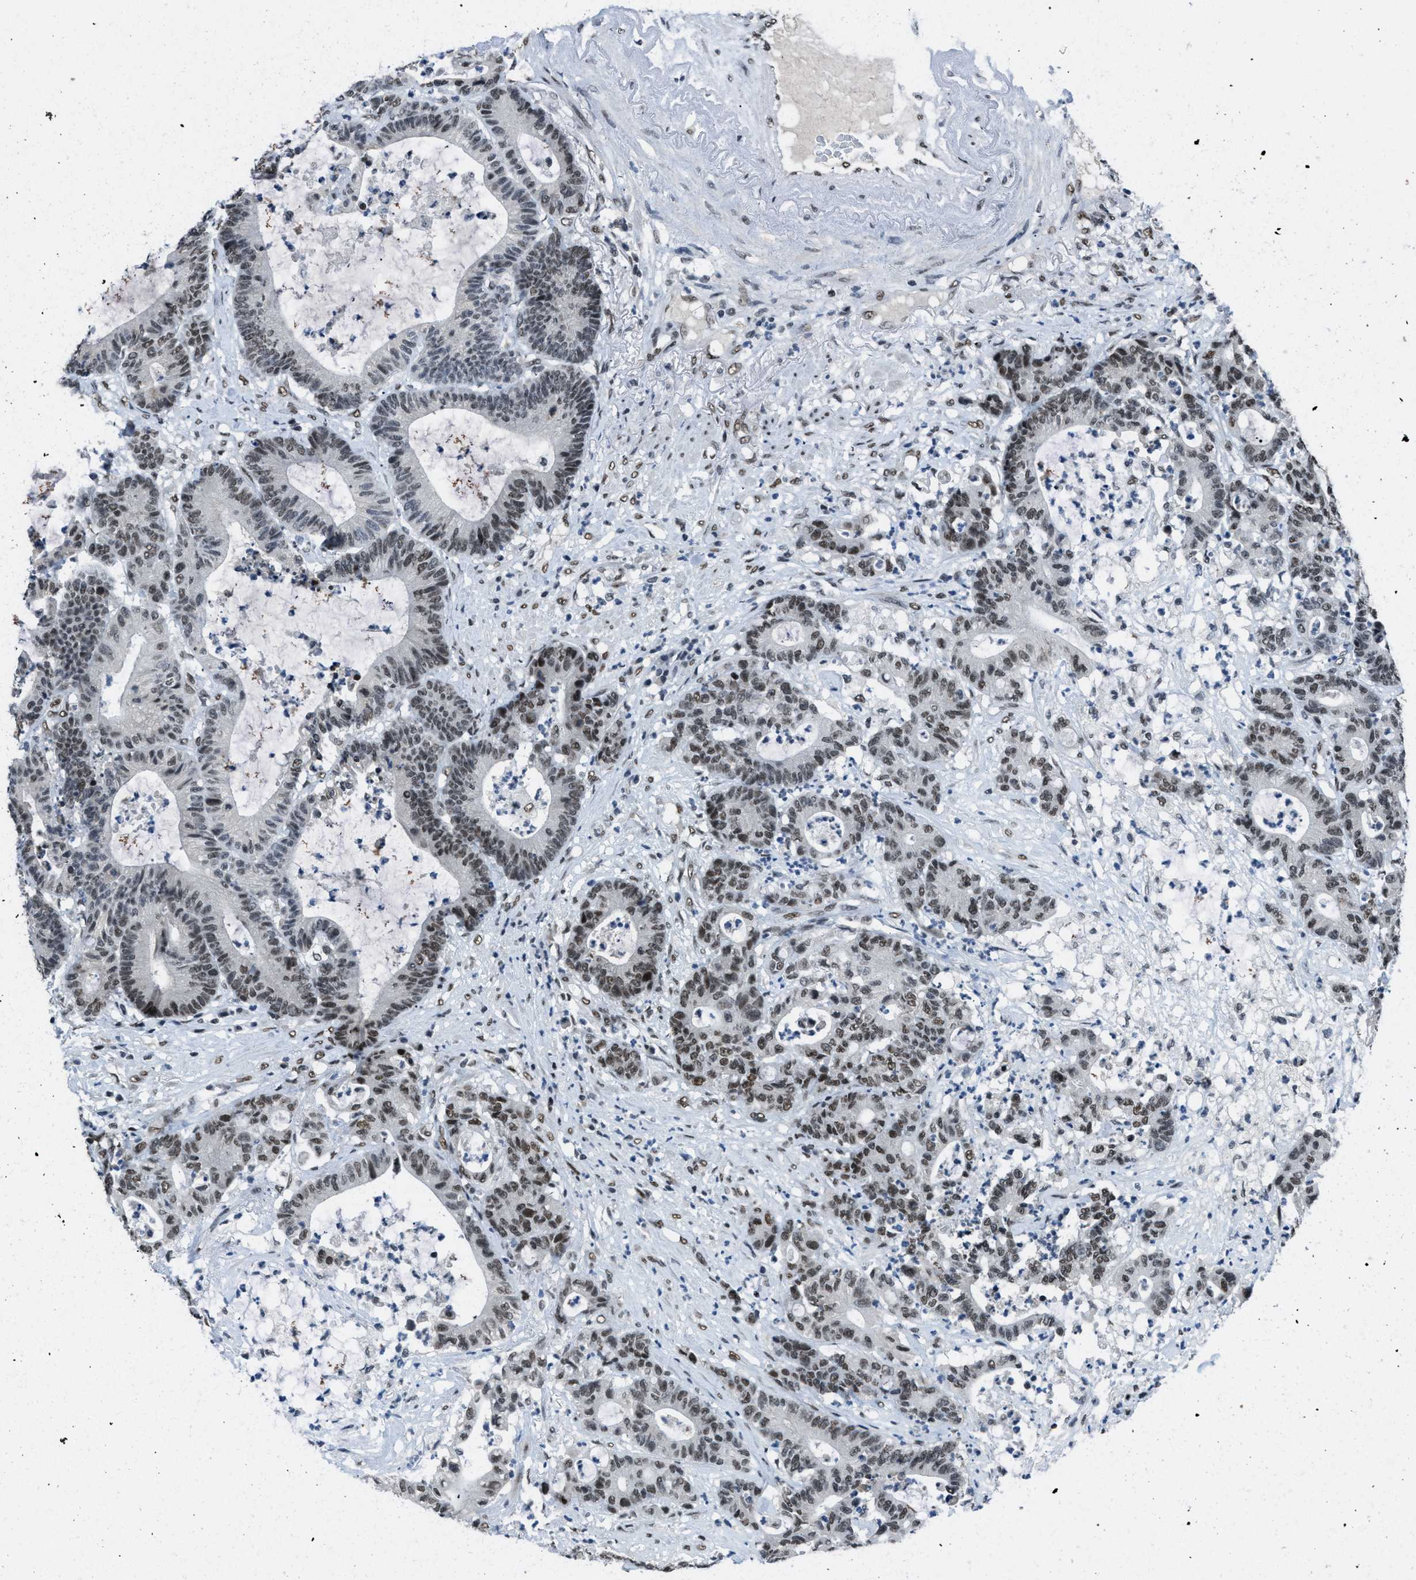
{"staining": {"intensity": "moderate", "quantity": ">75%", "location": "nuclear"}, "tissue": "colorectal cancer", "cell_type": "Tumor cells", "image_type": "cancer", "snomed": [{"axis": "morphology", "description": "Adenocarcinoma, NOS"}, {"axis": "topography", "description": "Colon"}], "caption": "The micrograph exhibits staining of colorectal cancer (adenocarcinoma), revealing moderate nuclear protein expression (brown color) within tumor cells.", "gene": "GATAD2B", "patient": {"sex": "female", "age": 84}}